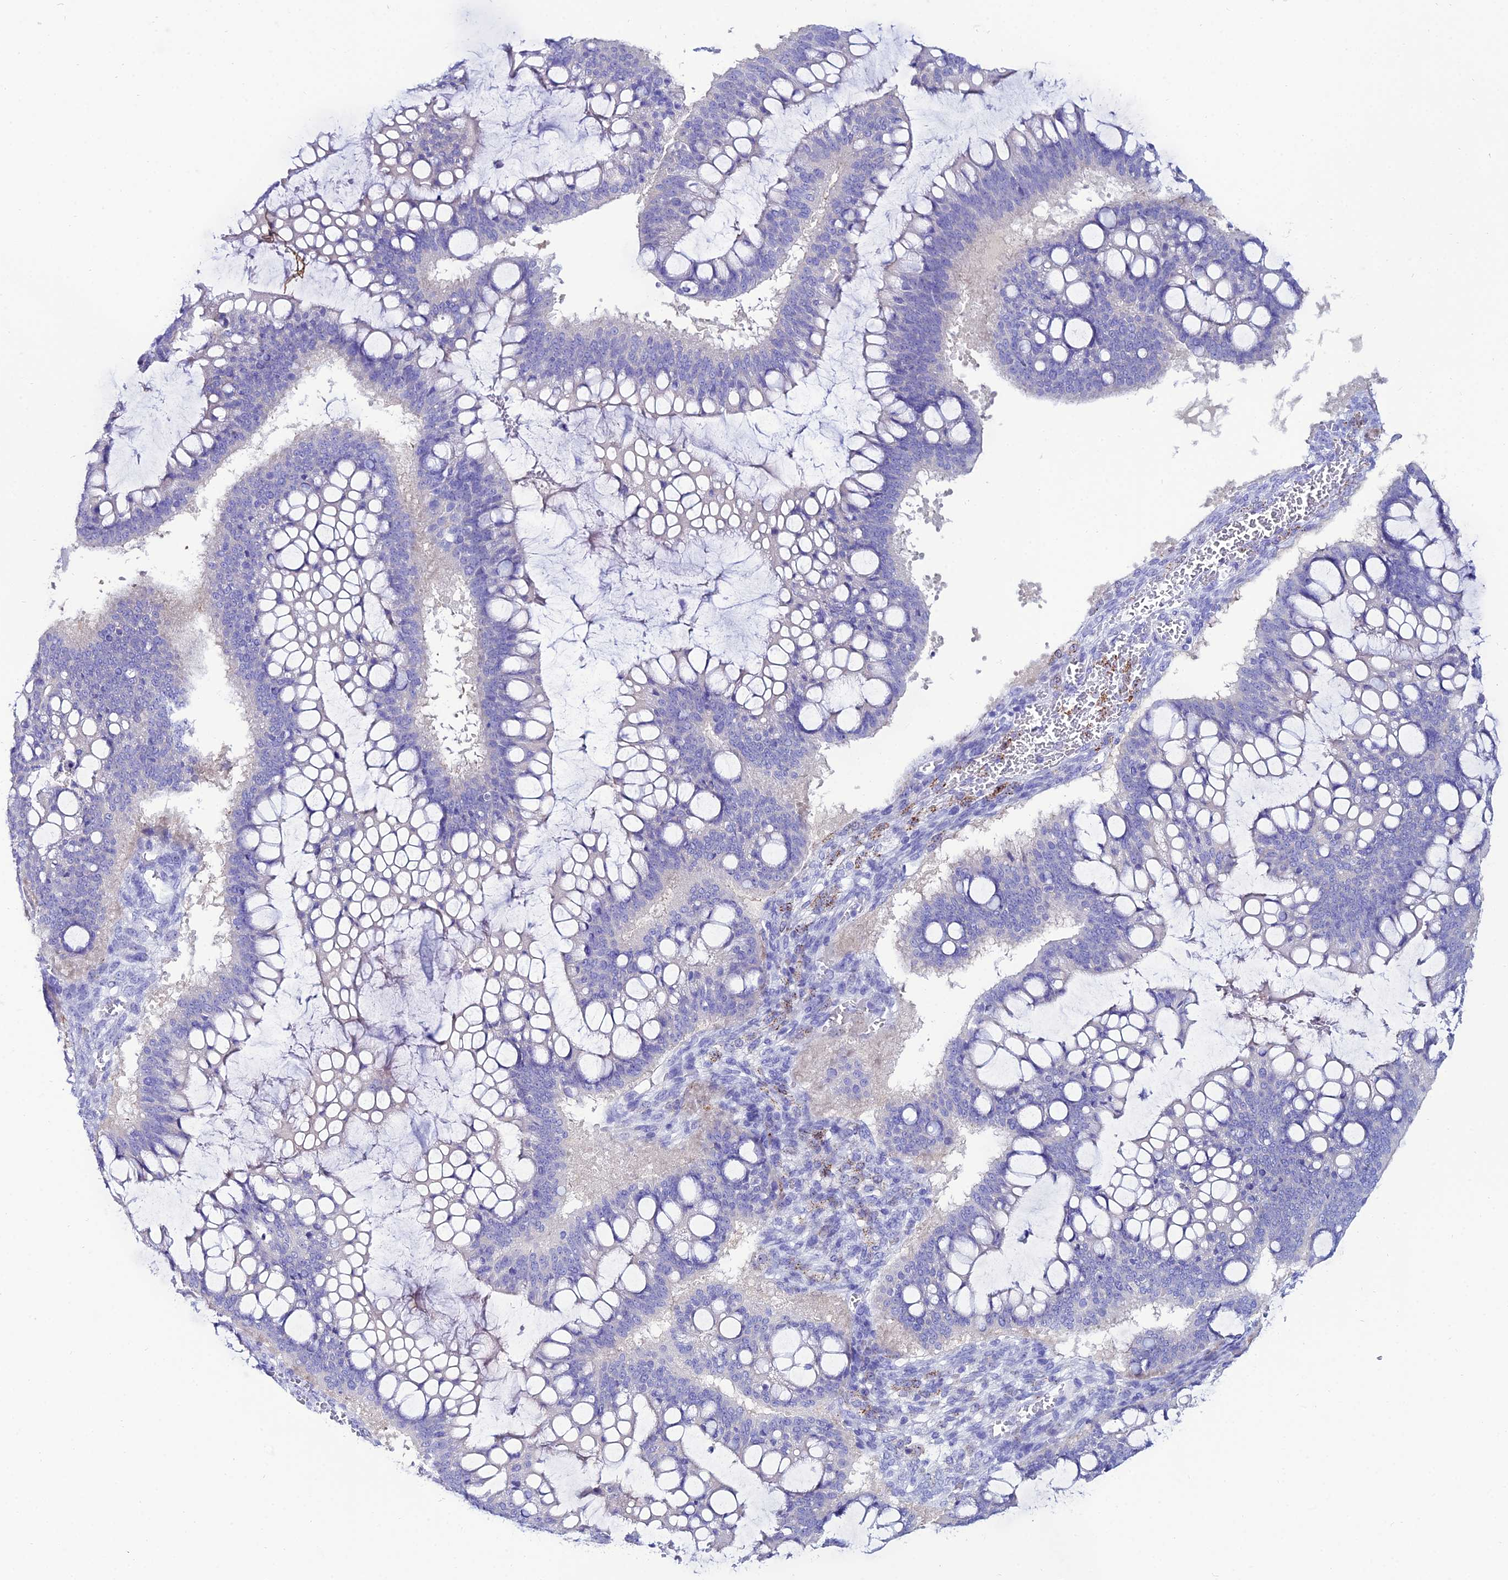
{"staining": {"intensity": "negative", "quantity": "none", "location": "none"}, "tissue": "ovarian cancer", "cell_type": "Tumor cells", "image_type": "cancer", "snomed": [{"axis": "morphology", "description": "Cystadenocarcinoma, mucinous, NOS"}, {"axis": "topography", "description": "Ovary"}], "caption": "Immunohistochemistry (IHC) of mucinous cystadenocarcinoma (ovarian) demonstrates no expression in tumor cells. Brightfield microscopy of immunohistochemistry stained with DAB (3,3'-diaminobenzidine) (brown) and hematoxylin (blue), captured at high magnification.", "gene": "OR4D5", "patient": {"sex": "female", "age": 73}}